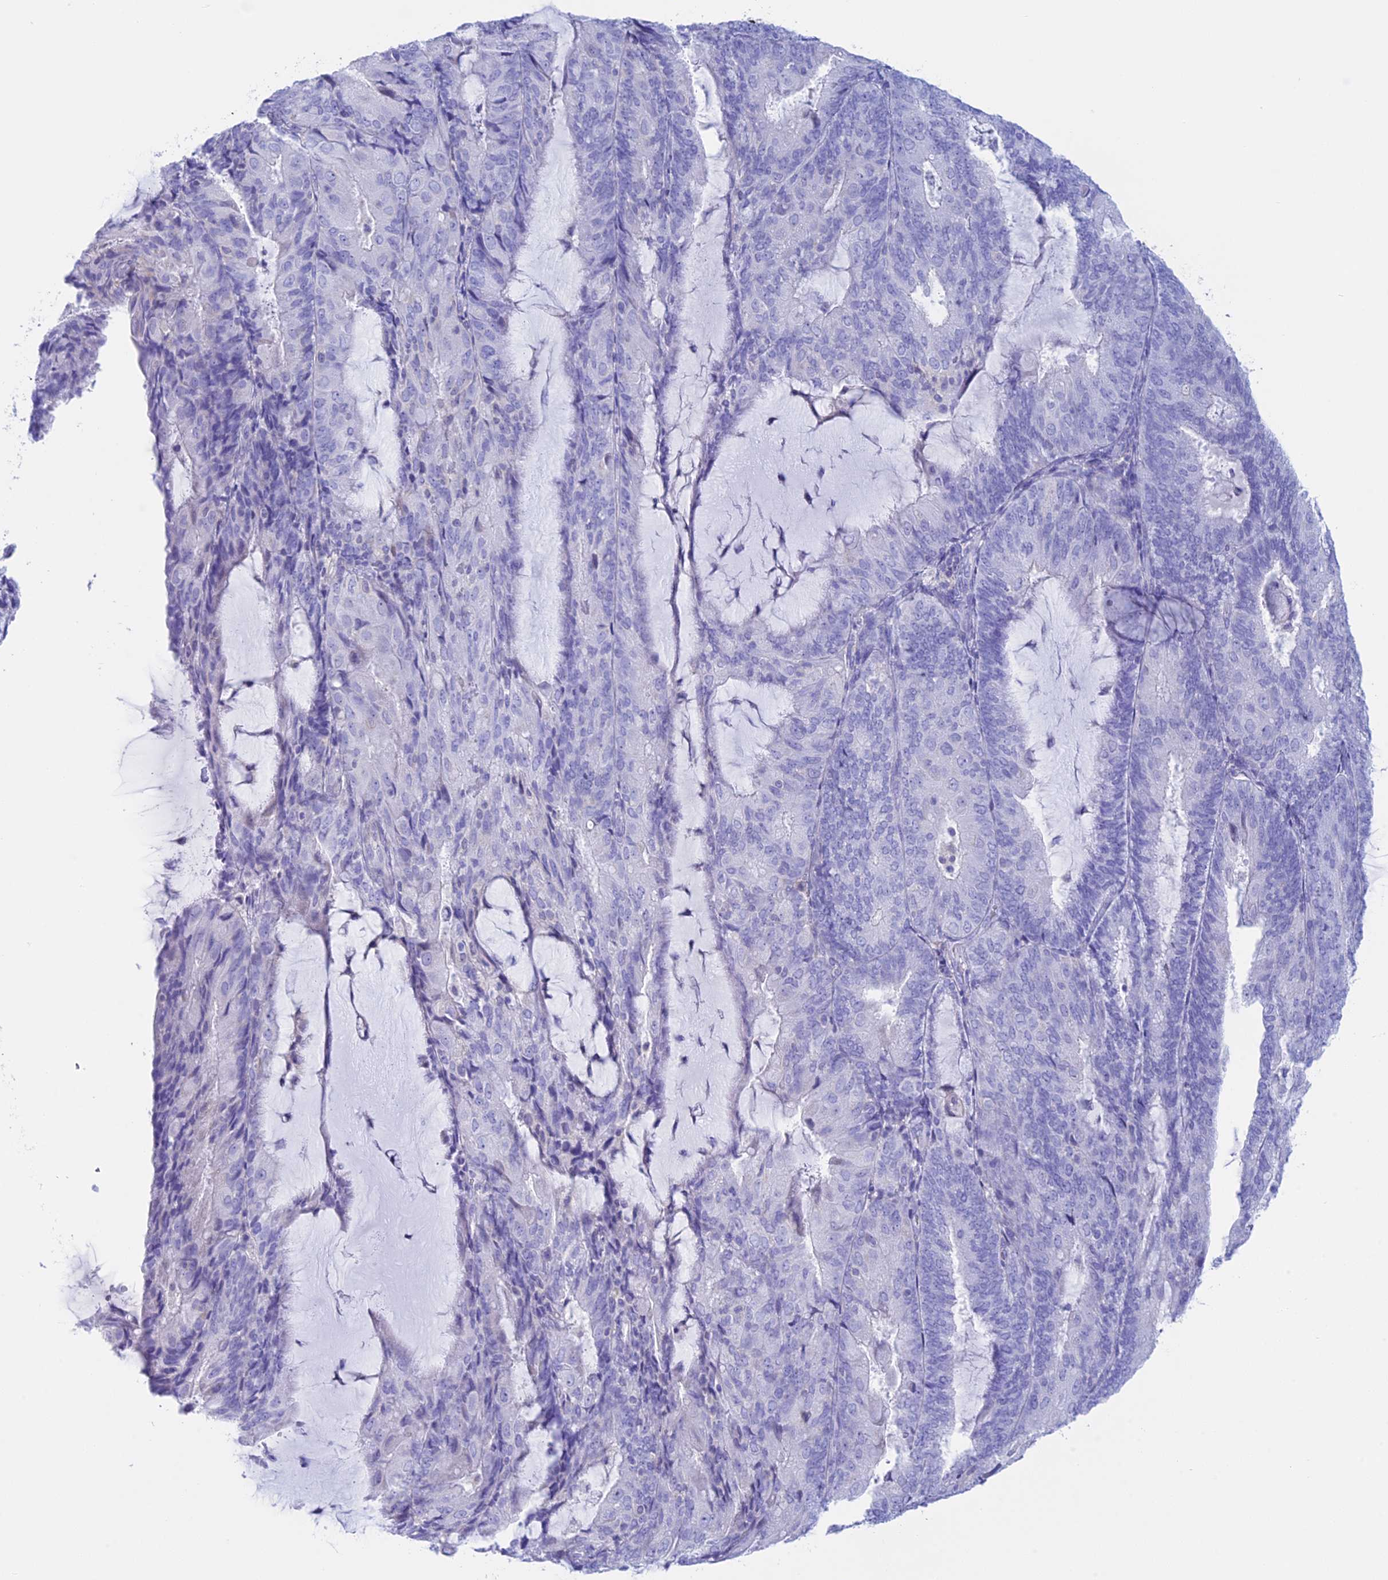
{"staining": {"intensity": "negative", "quantity": "none", "location": "none"}, "tissue": "endometrial cancer", "cell_type": "Tumor cells", "image_type": "cancer", "snomed": [{"axis": "morphology", "description": "Adenocarcinoma, NOS"}, {"axis": "topography", "description": "Endometrium"}], "caption": "Tumor cells show no significant positivity in endometrial adenocarcinoma.", "gene": "RP1", "patient": {"sex": "female", "age": 81}}